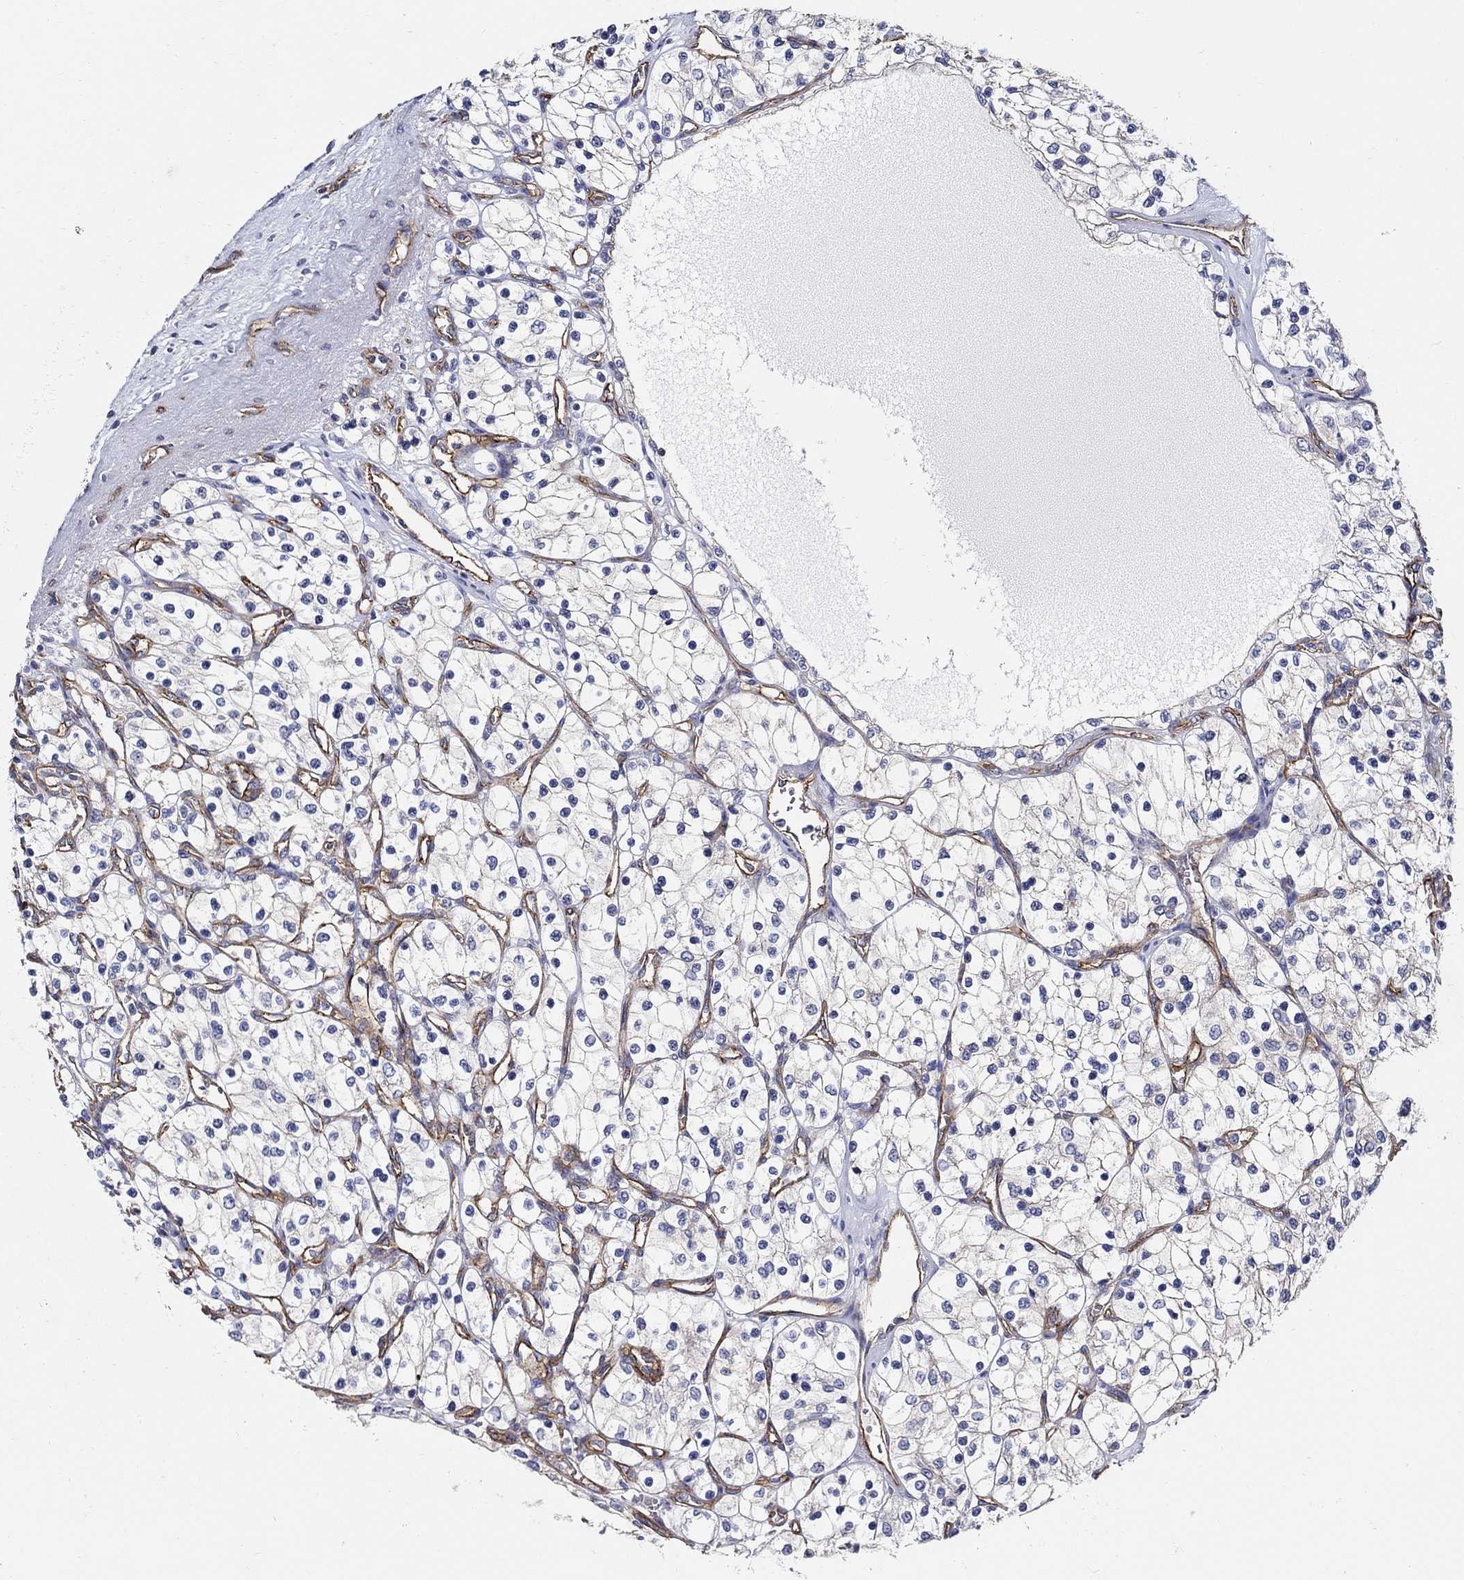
{"staining": {"intensity": "negative", "quantity": "none", "location": "none"}, "tissue": "renal cancer", "cell_type": "Tumor cells", "image_type": "cancer", "snomed": [{"axis": "morphology", "description": "Adenocarcinoma, NOS"}, {"axis": "topography", "description": "Kidney"}], "caption": "There is no significant expression in tumor cells of renal adenocarcinoma.", "gene": "APBB3", "patient": {"sex": "female", "age": 69}}